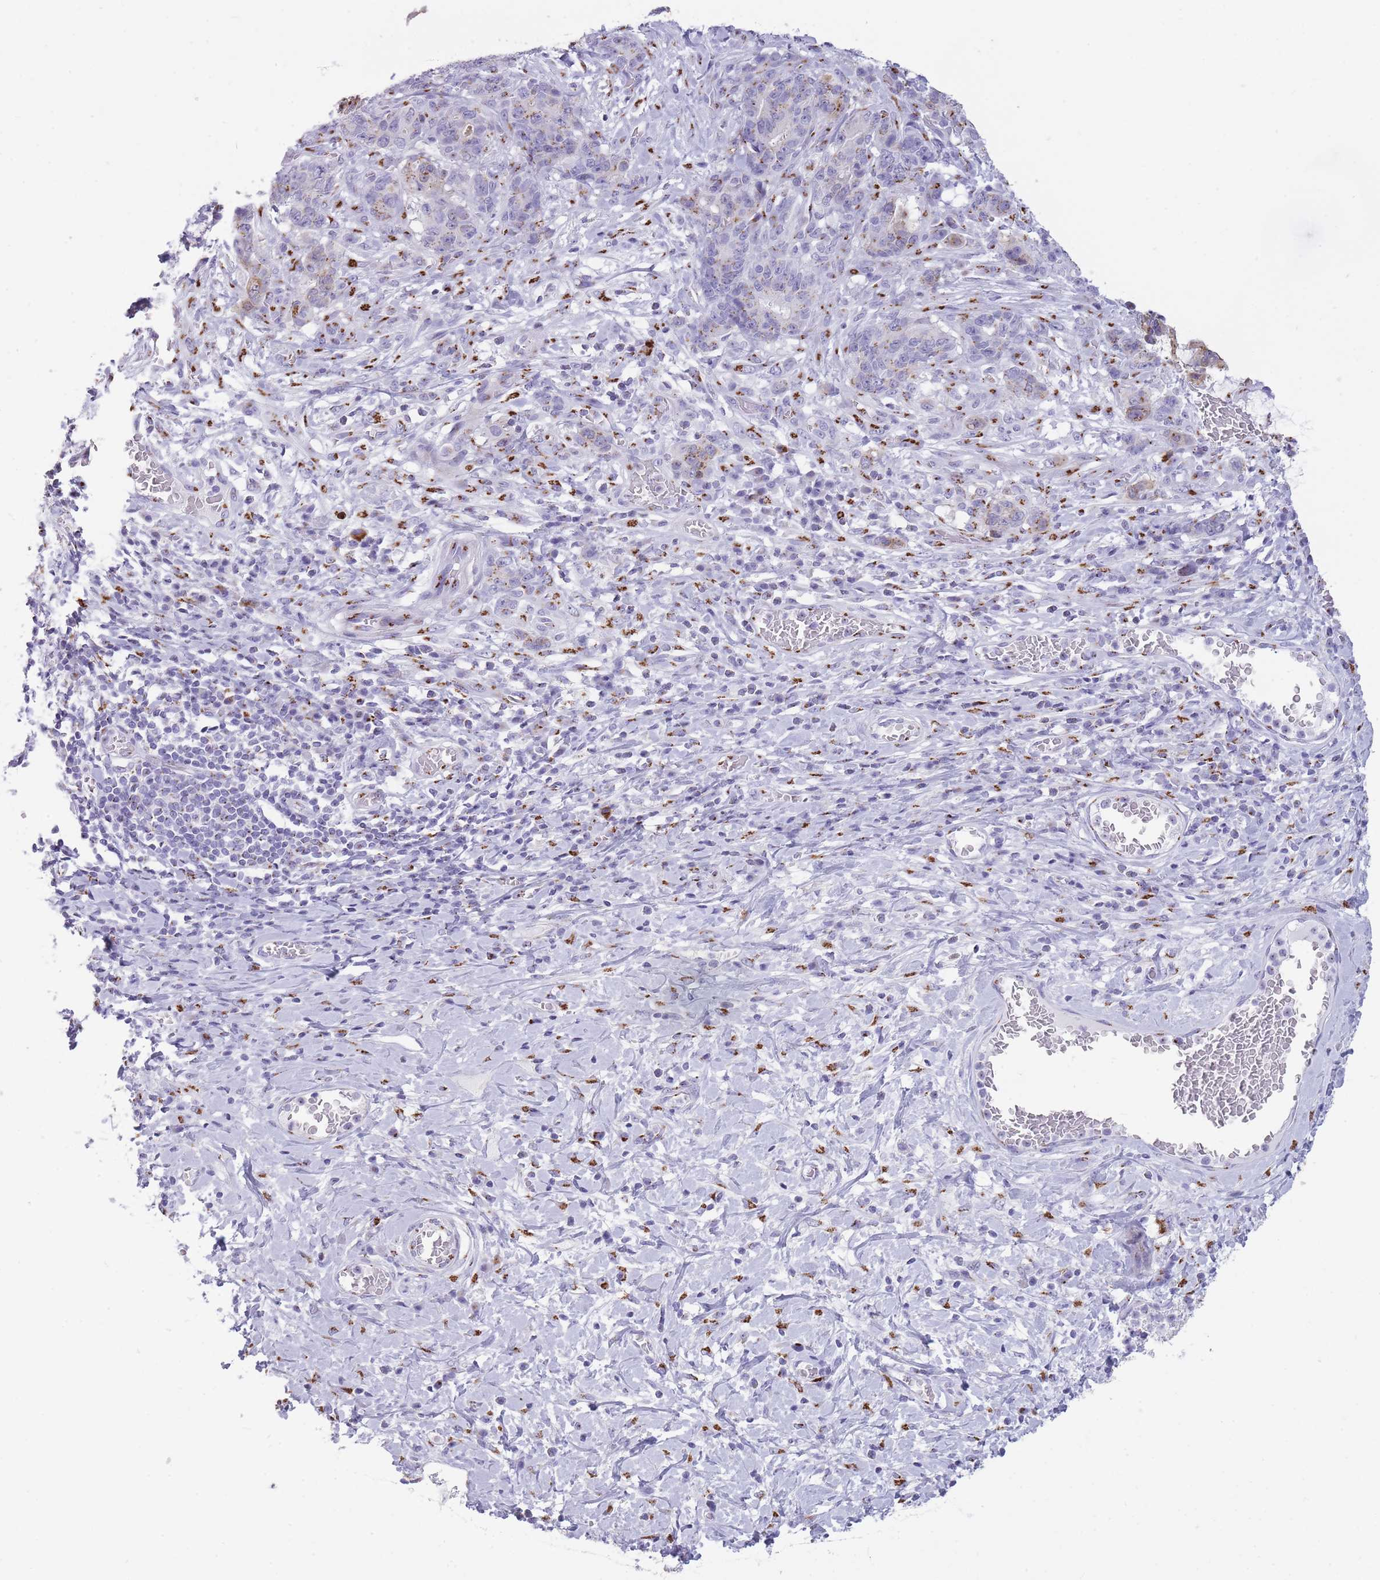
{"staining": {"intensity": "moderate", "quantity": "25%-75%", "location": "cytoplasmic/membranous"}, "tissue": "stomach cancer", "cell_type": "Tumor cells", "image_type": "cancer", "snomed": [{"axis": "morphology", "description": "Normal tissue, NOS"}, {"axis": "morphology", "description": "Adenocarcinoma, NOS"}, {"axis": "topography", "description": "Stomach"}], "caption": "Stomach cancer stained with immunohistochemistry demonstrates moderate cytoplasmic/membranous staining in approximately 25%-75% of tumor cells. The protein is shown in brown color, while the nuclei are stained blue.", "gene": "B4GALT2", "patient": {"sex": "female", "age": 64}}